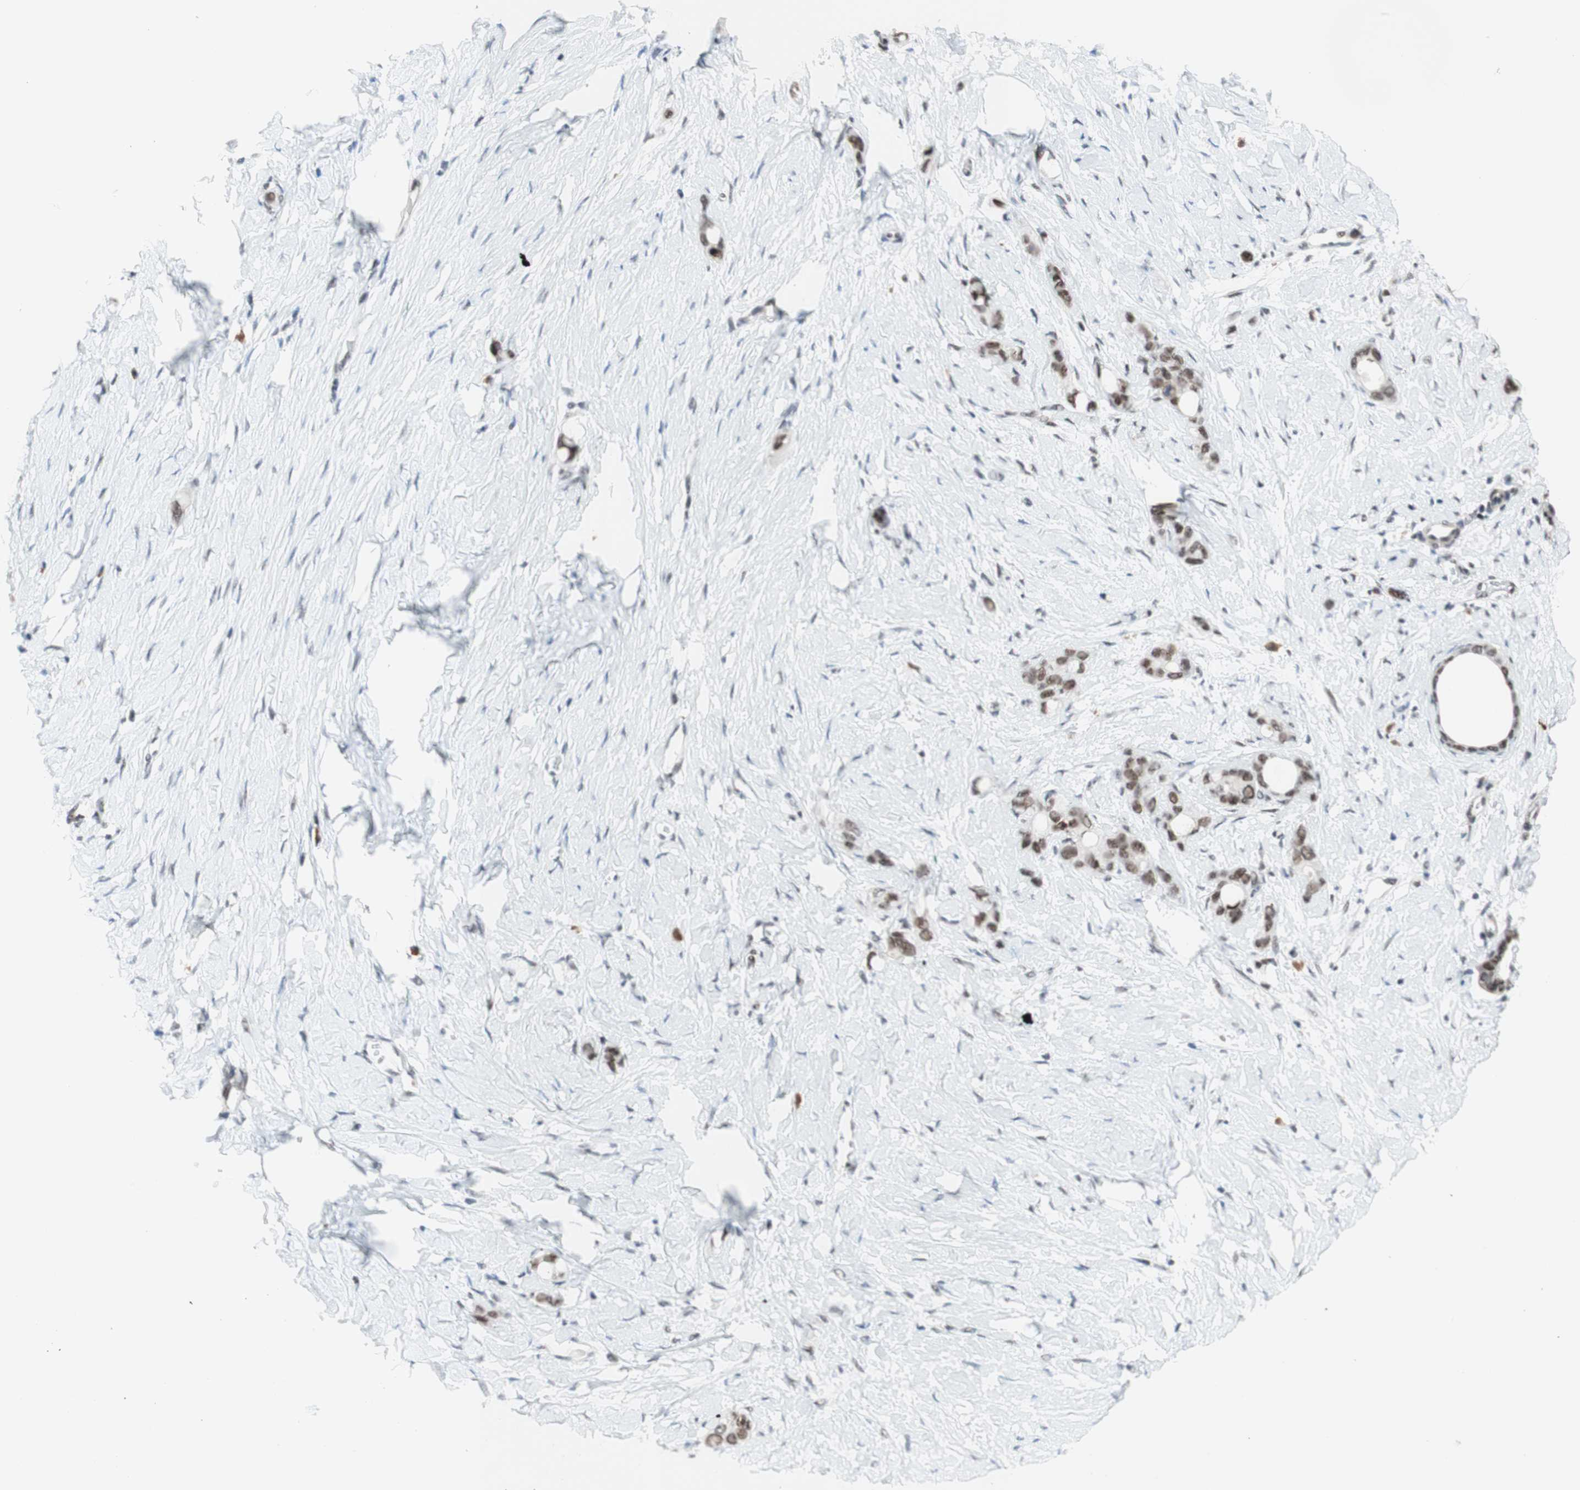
{"staining": {"intensity": "moderate", "quantity": ">75%", "location": "nuclear"}, "tissue": "stomach cancer", "cell_type": "Tumor cells", "image_type": "cancer", "snomed": [{"axis": "morphology", "description": "Adenocarcinoma, NOS"}, {"axis": "topography", "description": "Stomach"}], "caption": "Stomach cancer (adenocarcinoma) stained with a protein marker shows moderate staining in tumor cells.", "gene": "PRPF19", "patient": {"sex": "female", "age": 75}}